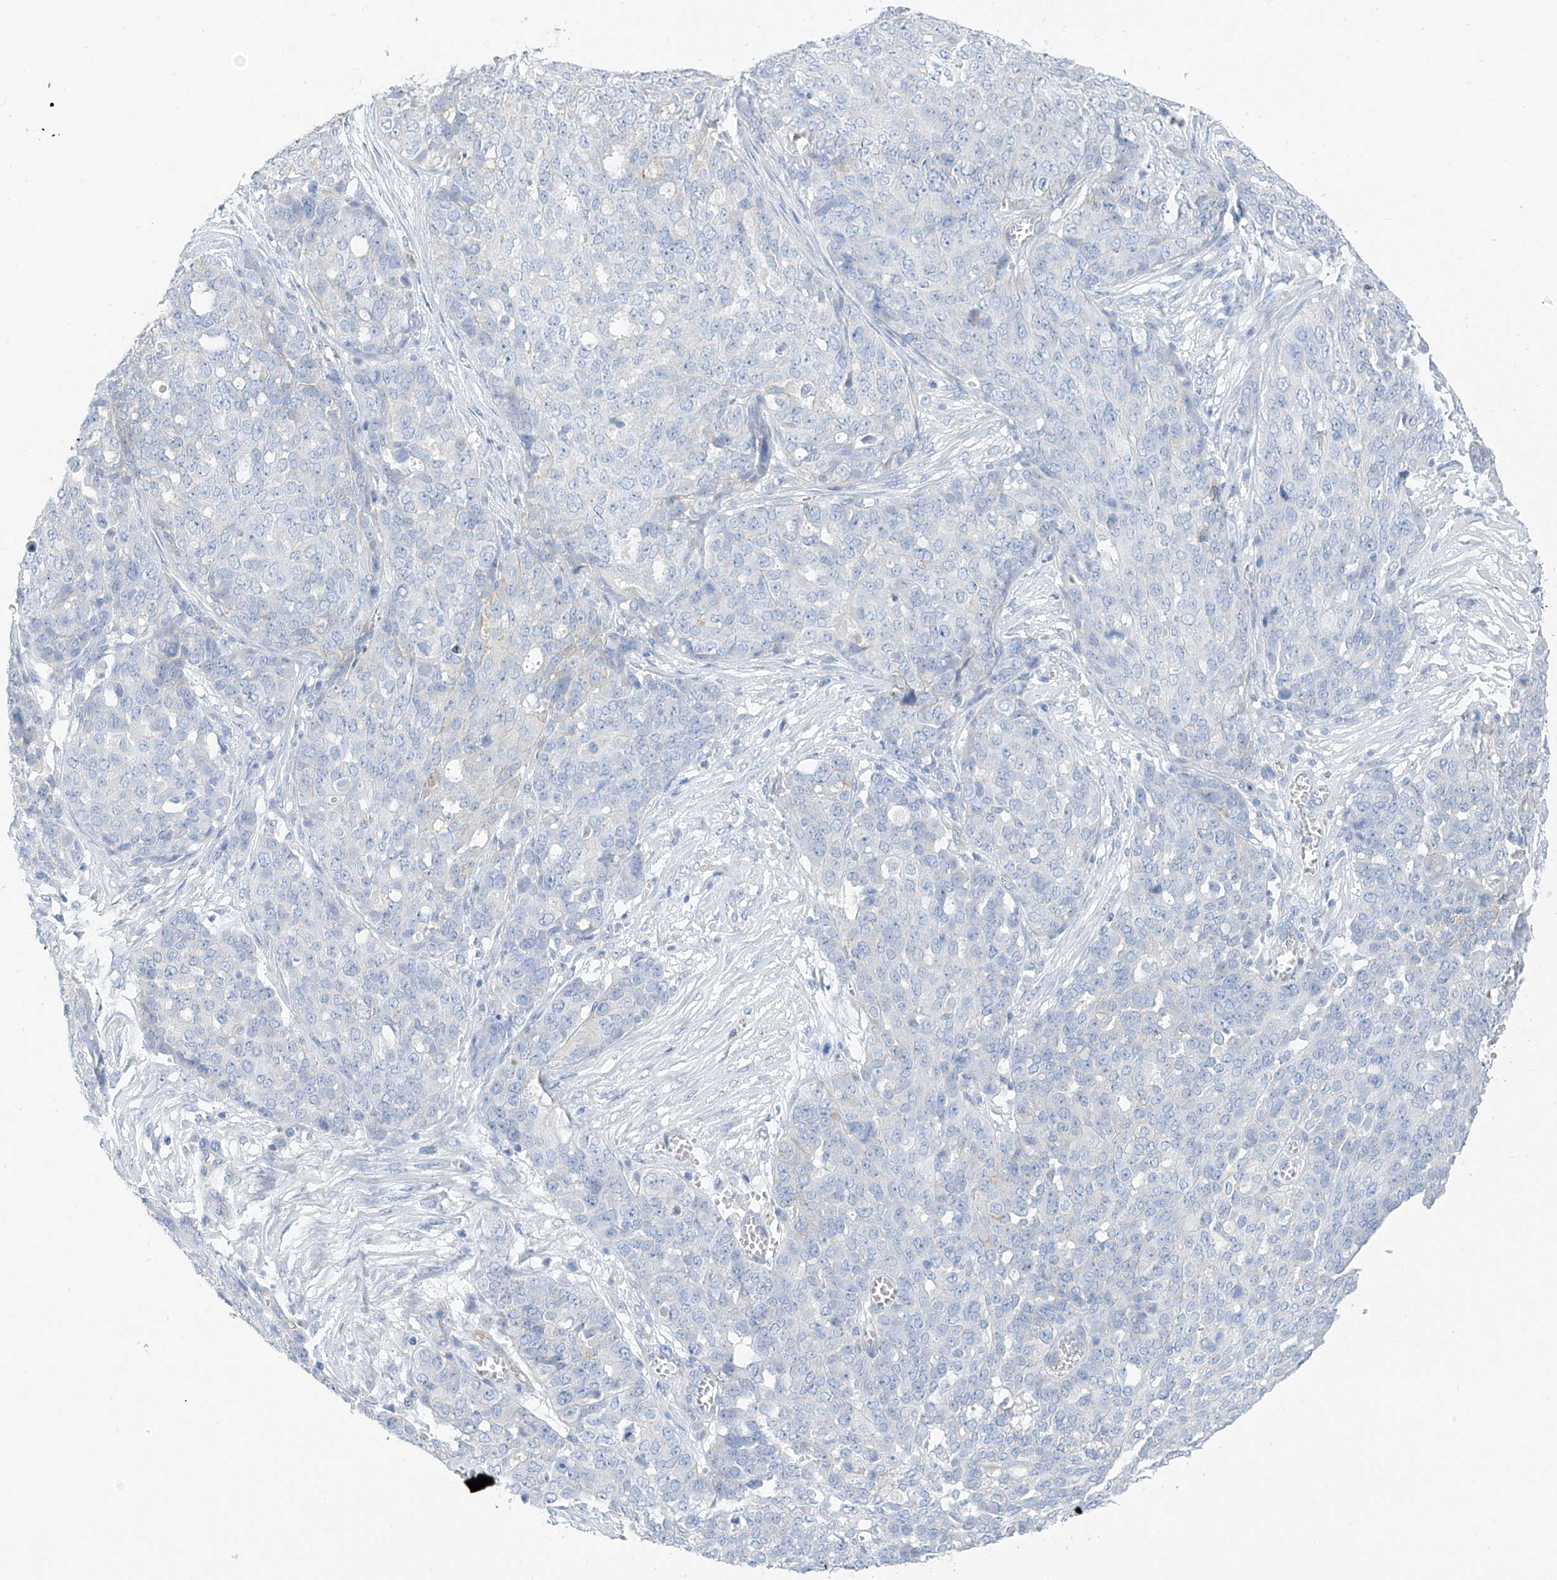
{"staining": {"intensity": "negative", "quantity": "none", "location": "none"}, "tissue": "ovarian cancer", "cell_type": "Tumor cells", "image_type": "cancer", "snomed": [{"axis": "morphology", "description": "Cystadenocarcinoma, serous, NOS"}, {"axis": "topography", "description": "Soft tissue"}, {"axis": "topography", "description": "Ovary"}], "caption": "A high-resolution micrograph shows immunohistochemistry (IHC) staining of ovarian serous cystadenocarcinoma, which shows no significant staining in tumor cells.", "gene": "ITGA9", "patient": {"sex": "female", "age": 57}}